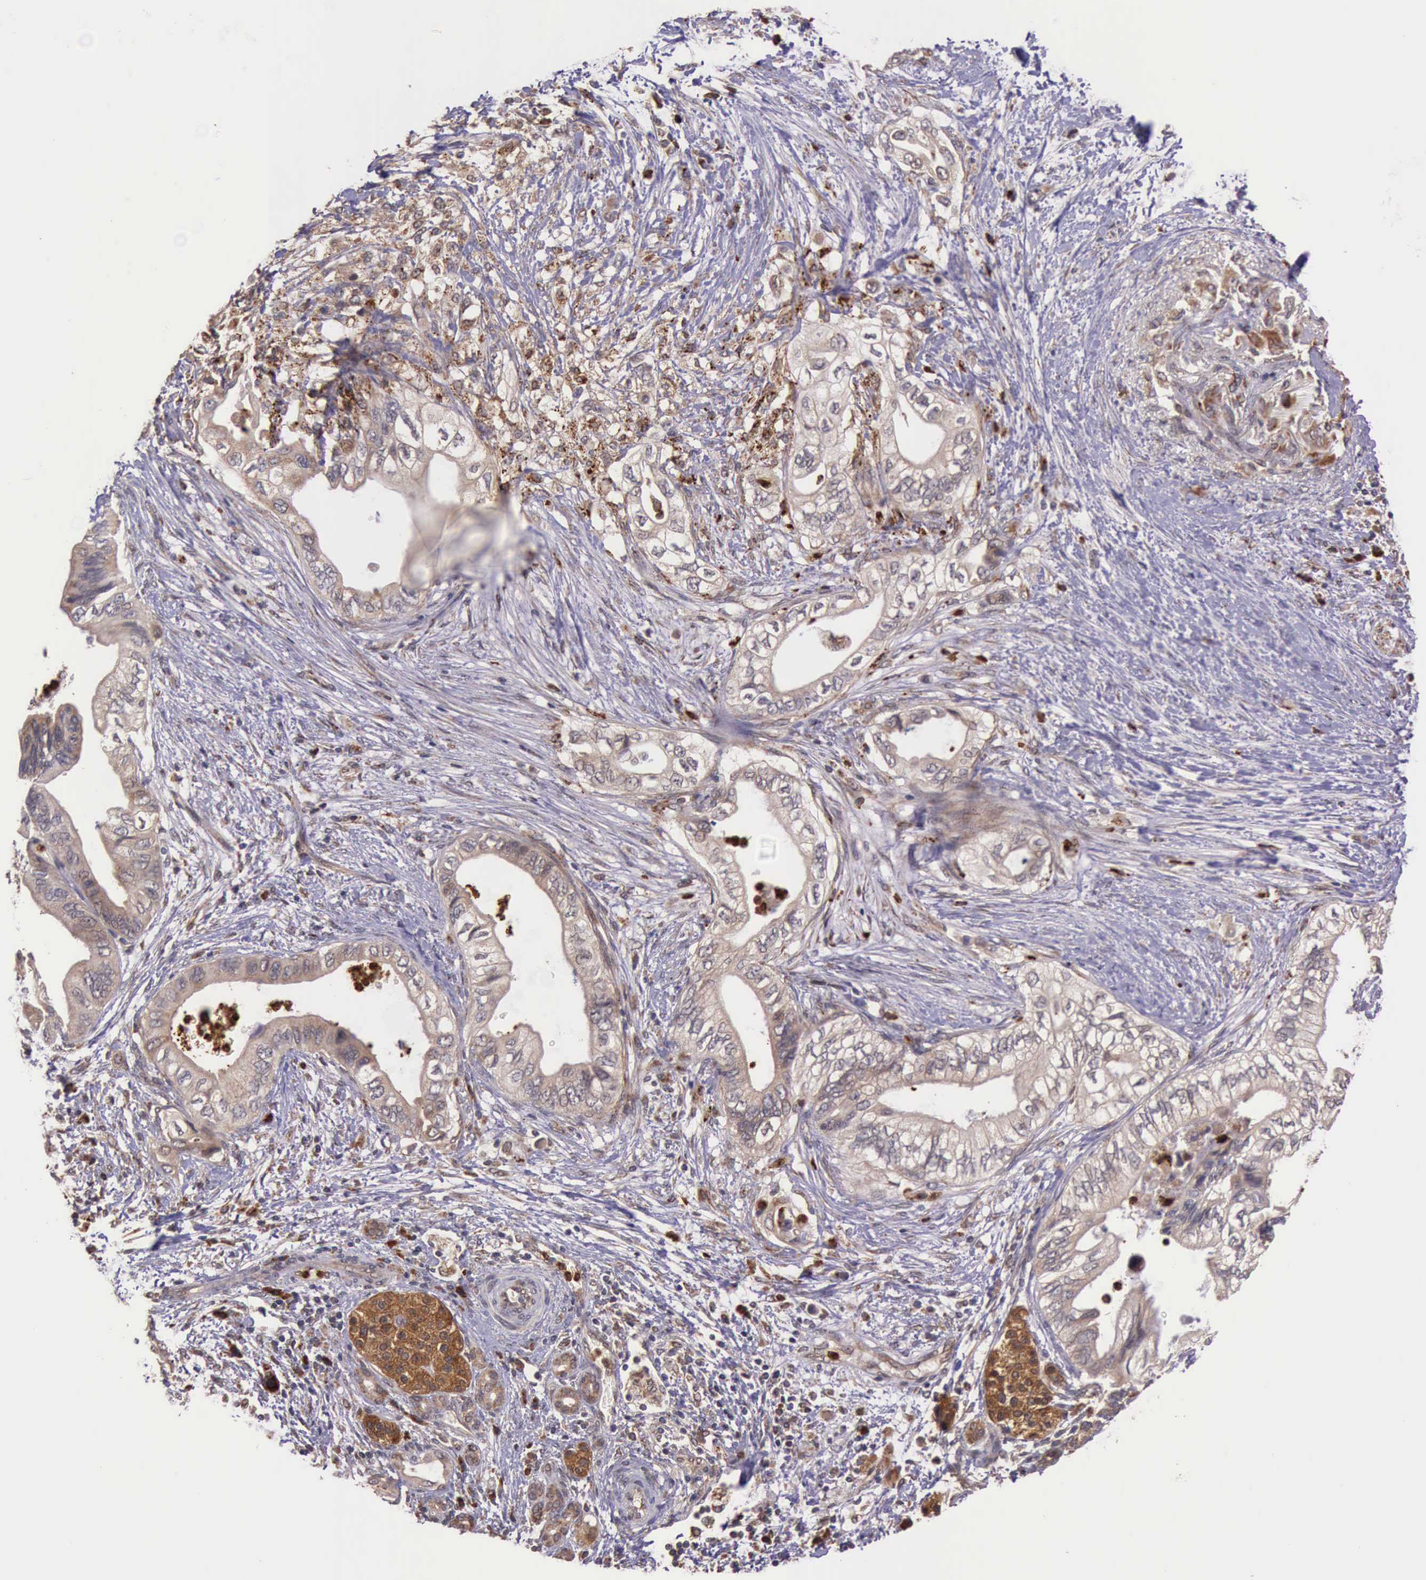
{"staining": {"intensity": "moderate", "quantity": "25%-75%", "location": "cytoplasmic/membranous"}, "tissue": "pancreatic cancer", "cell_type": "Tumor cells", "image_type": "cancer", "snomed": [{"axis": "morphology", "description": "Adenocarcinoma, NOS"}, {"axis": "topography", "description": "Pancreas"}], "caption": "Immunohistochemistry (IHC) image of pancreatic adenocarcinoma stained for a protein (brown), which exhibits medium levels of moderate cytoplasmic/membranous expression in about 25%-75% of tumor cells.", "gene": "ARMCX3", "patient": {"sex": "female", "age": 66}}